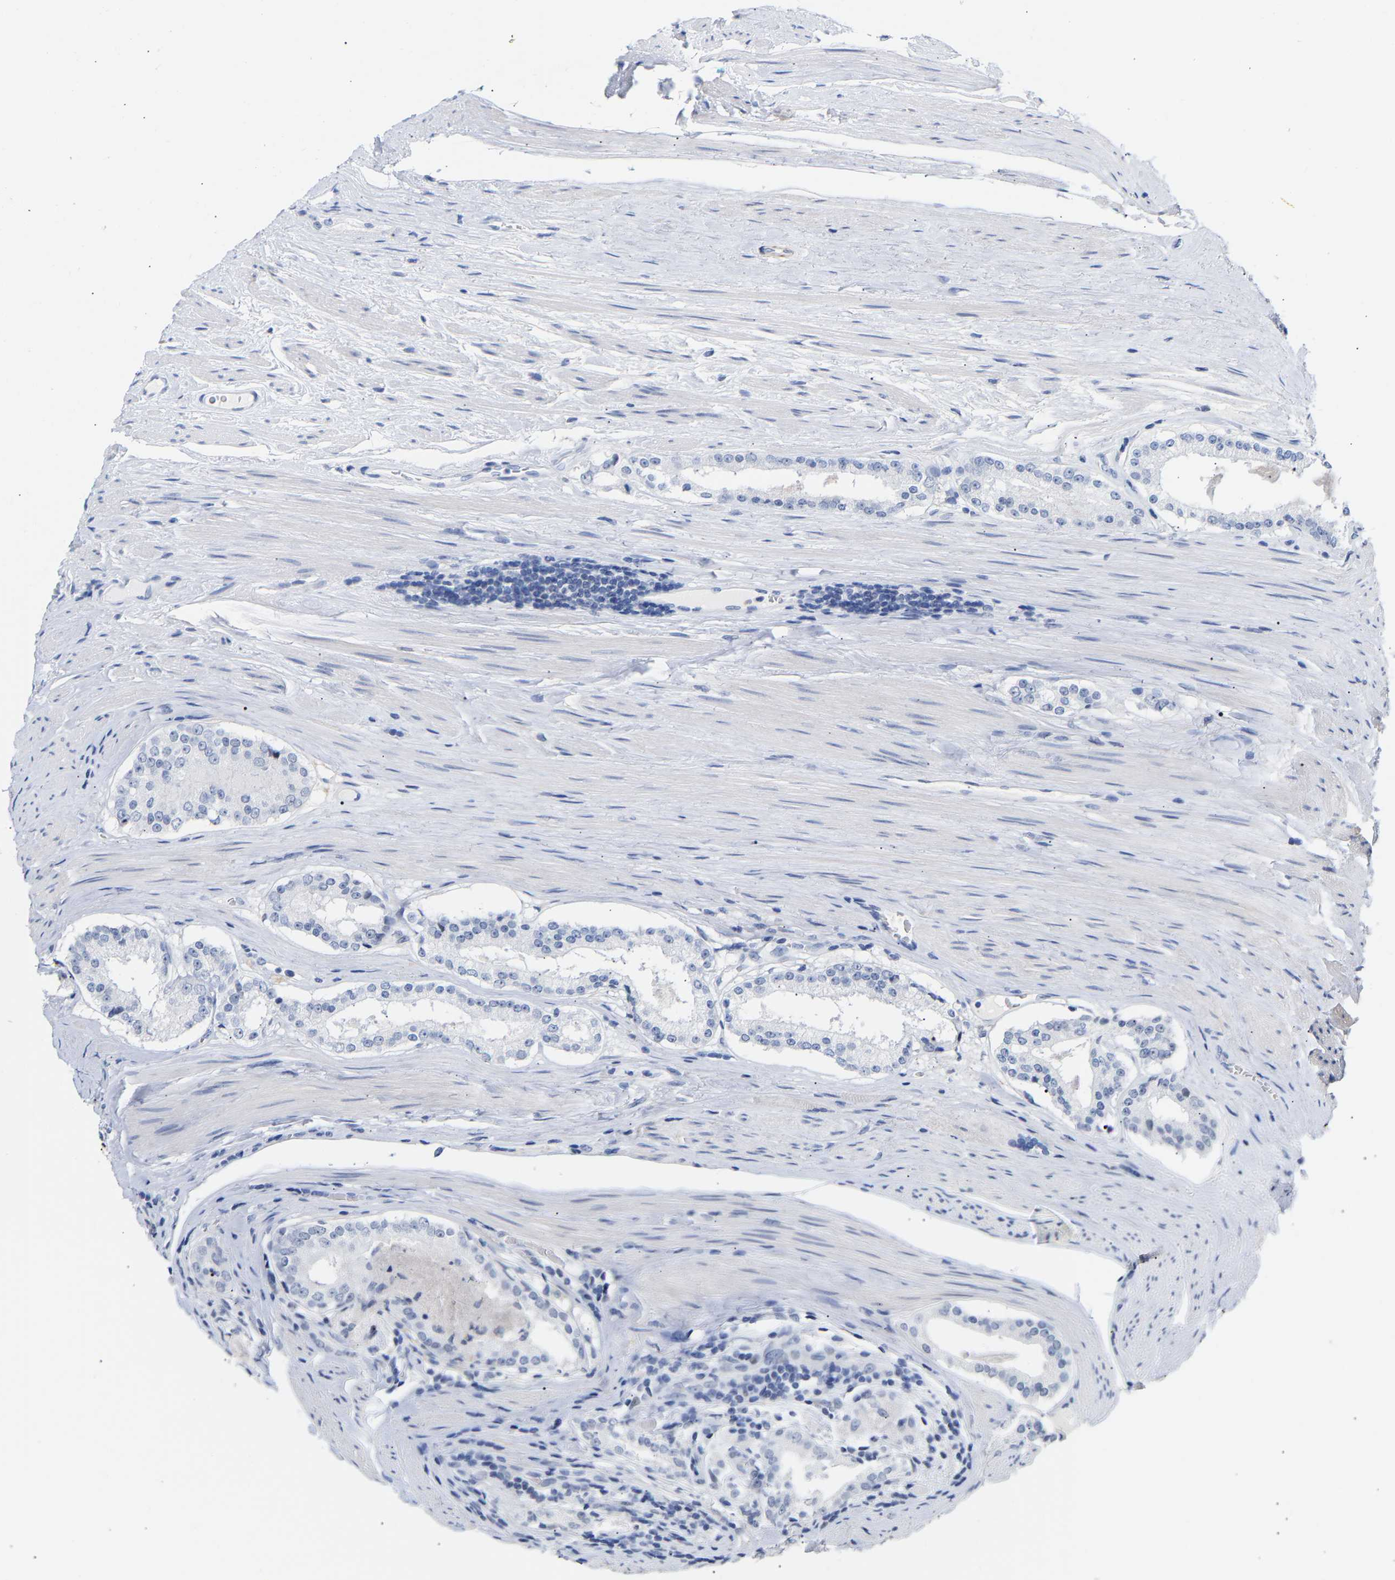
{"staining": {"intensity": "negative", "quantity": "none", "location": "none"}, "tissue": "prostate cancer", "cell_type": "Tumor cells", "image_type": "cancer", "snomed": [{"axis": "morphology", "description": "Adenocarcinoma, Low grade"}, {"axis": "topography", "description": "Prostate"}], "caption": "Immunohistochemical staining of adenocarcinoma (low-grade) (prostate) reveals no significant staining in tumor cells.", "gene": "AMPH", "patient": {"sex": "male", "age": 70}}